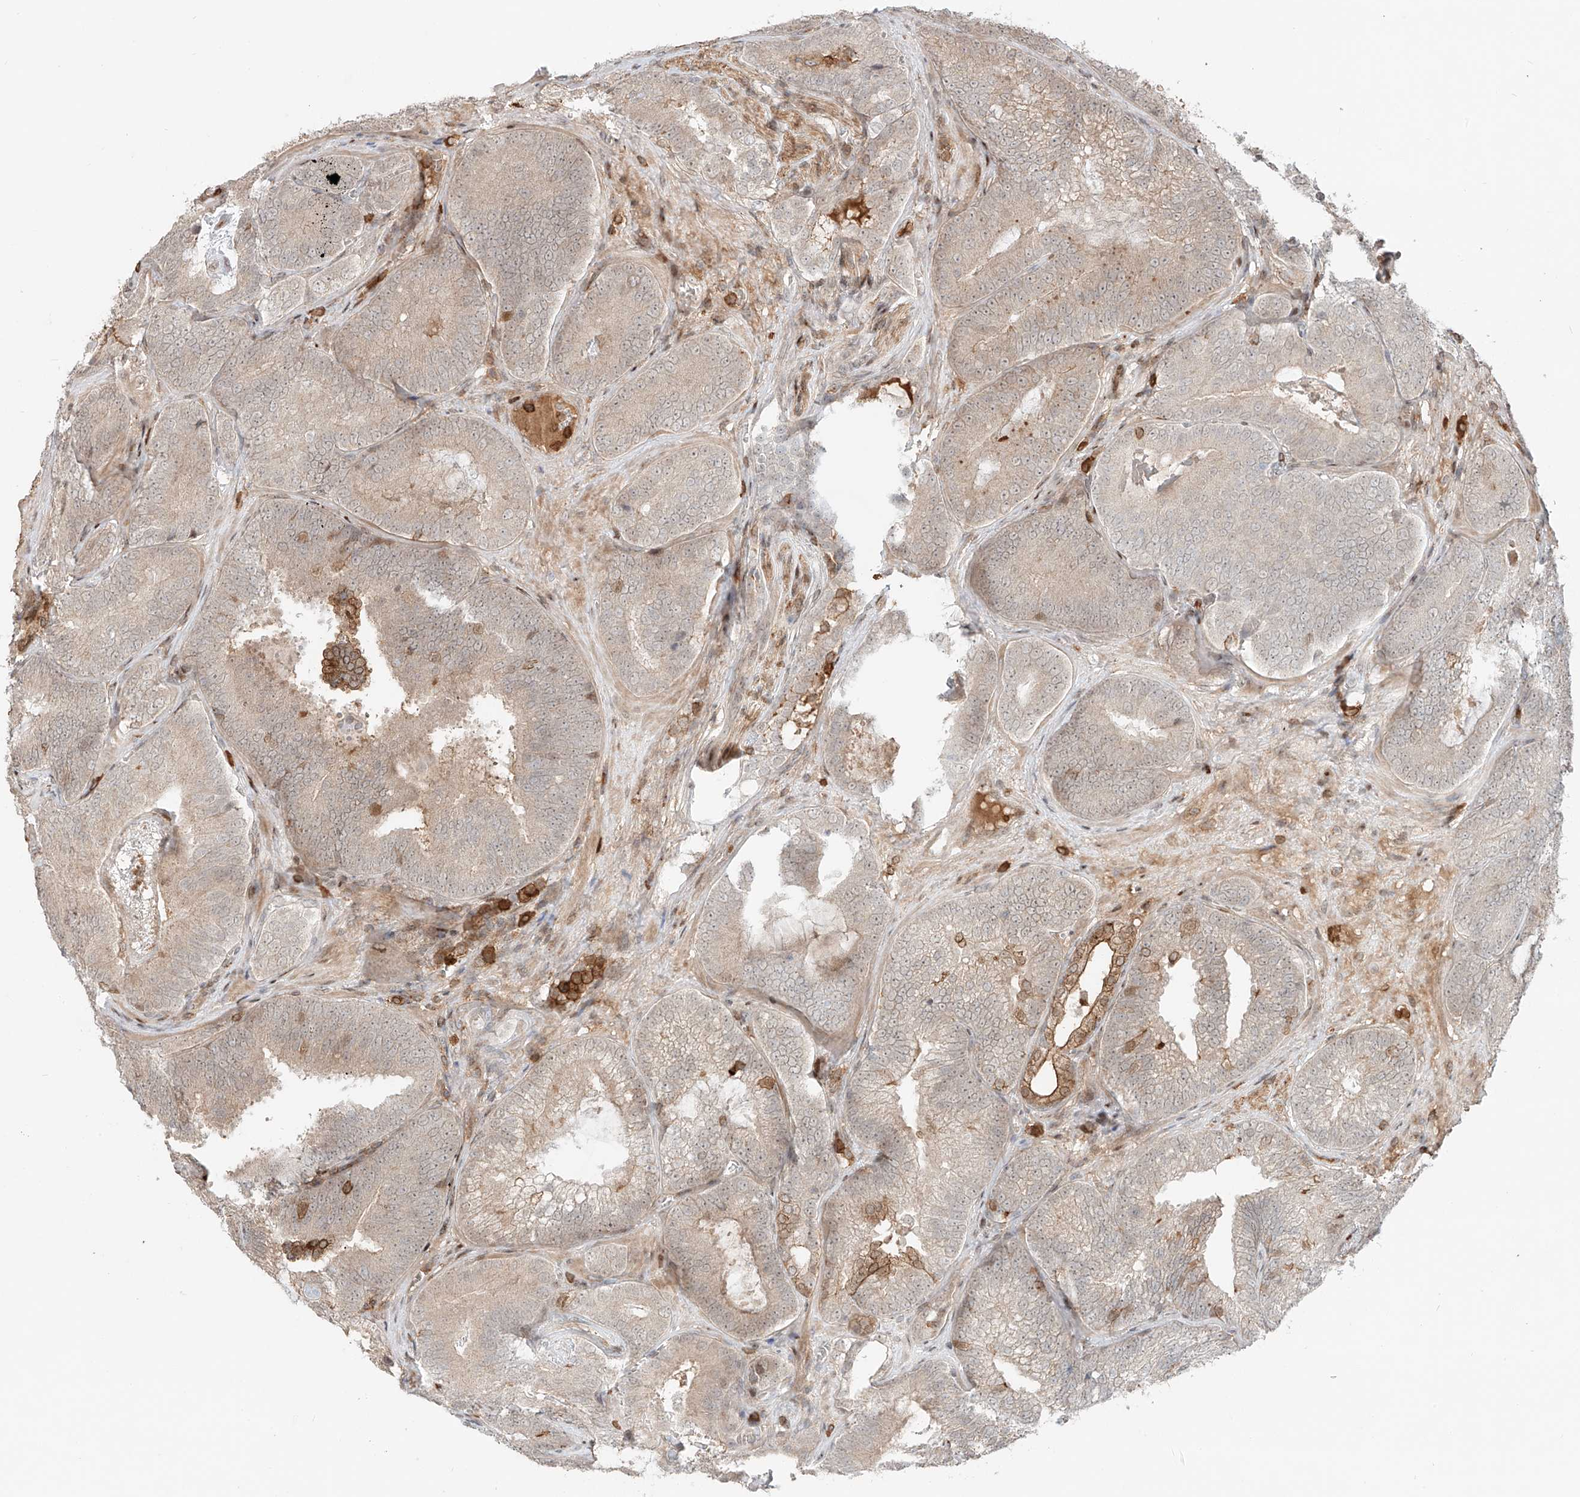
{"staining": {"intensity": "moderate", "quantity": "<25%", "location": "cytoplasmic/membranous"}, "tissue": "prostate cancer", "cell_type": "Tumor cells", "image_type": "cancer", "snomed": [{"axis": "morphology", "description": "Adenocarcinoma, High grade"}, {"axis": "topography", "description": "Prostate"}], "caption": "Human prostate cancer (adenocarcinoma (high-grade)) stained for a protein (brown) exhibits moderate cytoplasmic/membranous positive positivity in approximately <25% of tumor cells.", "gene": "CEP162", "patient": {"sex": "male", "age": 66}}